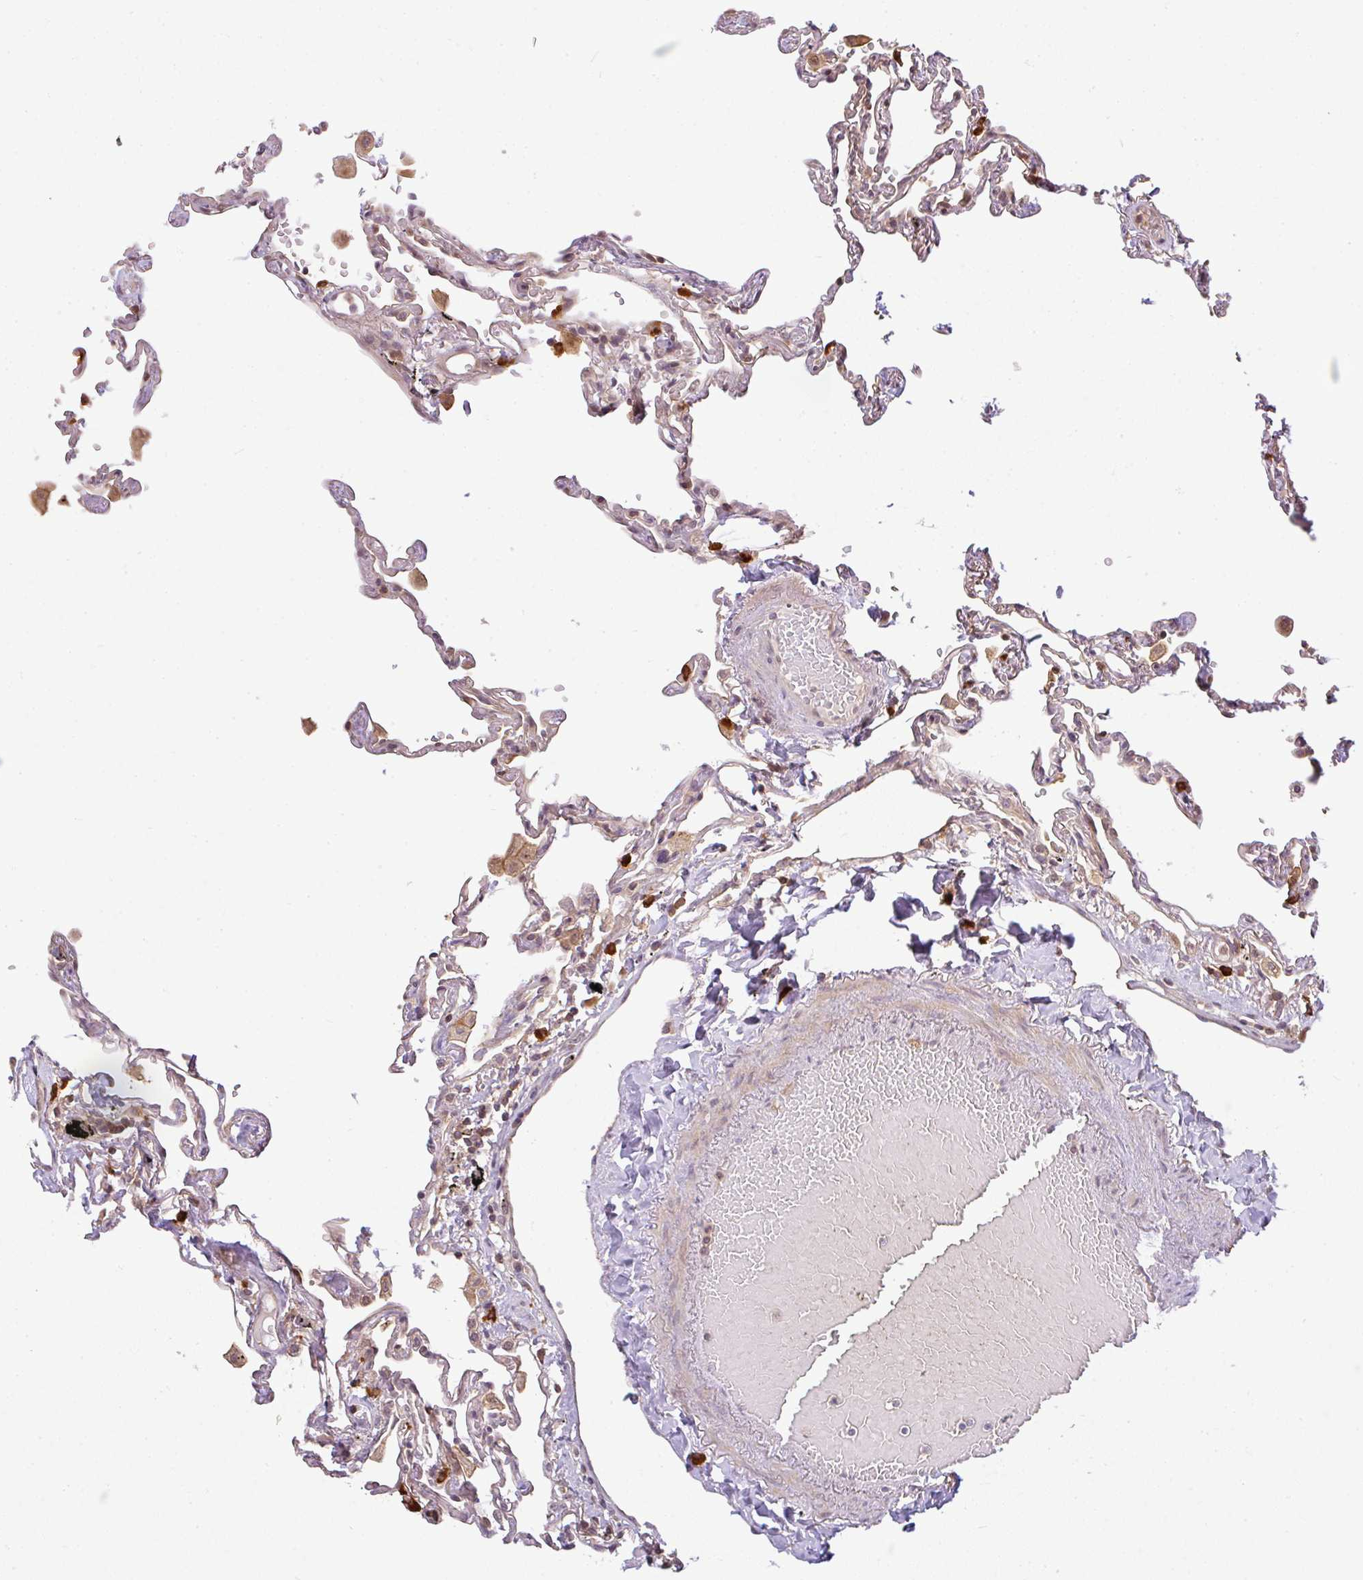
{"staining": {"intensity": "weak", "quantity": "<25%", "location": "cytoplasmic/membranous"}, "tissue": "lung", "cell_type": "Alveolar cells", "image_type": "normal", "snomed": [{"axis": "morphology", "description": "Normal tissue, NOS"}, {"axis": "topography", "description": "Lung"}], "caption": "Normal lung was stained to show a protein in brown. There is no significant expression in alveolar cells. (DAB (3,3'-diaminobenzidine) immunohistochemistry visualized using brightfield microscopy, high magnification).", "gene": "FAM153A", "patient": {"sex": "female", "age": 67}}